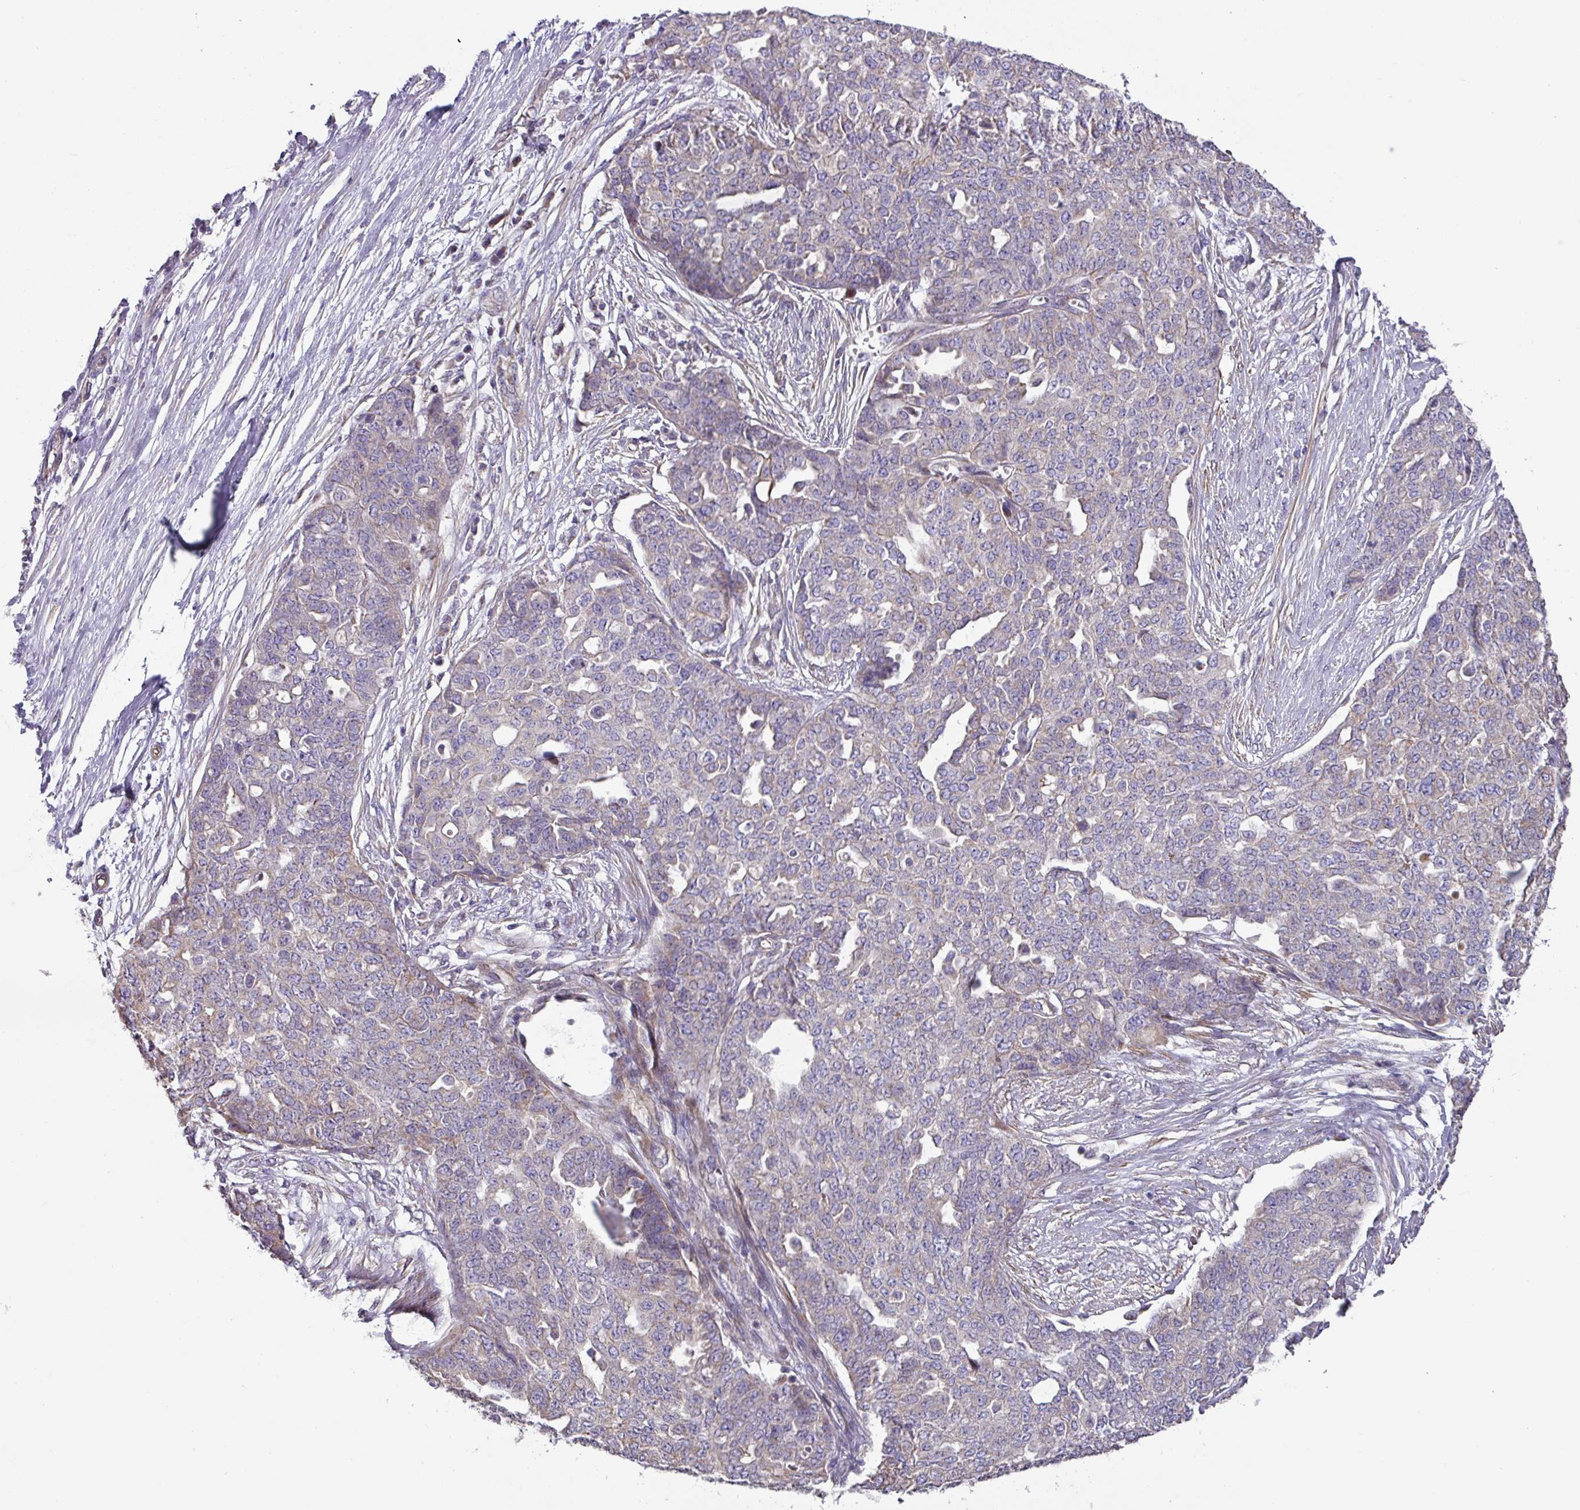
{"staining": {"intensity": "weak", "quantity": "<25%", "location": "cytoplasmic/membranous"}, "tissue": "ovarian cancer", "cell_type": "Tumor cells", "image_type": "cancer", "snomed": [{"axis": "morphology", "description": "Cystadenocarcinoma, serous, NOS"}, {"axis": "topography", "description": "Soft tissue"}, {"axis": "topography", "description": "Ovary"}], "caption": "A micrograph of ovarian cancer (serous cystadenocarcinoma) stained for a protein displays no brown staining in tumor cells.", "gene": "MRRF", "patient": {"sex": "female", "age": 57}}